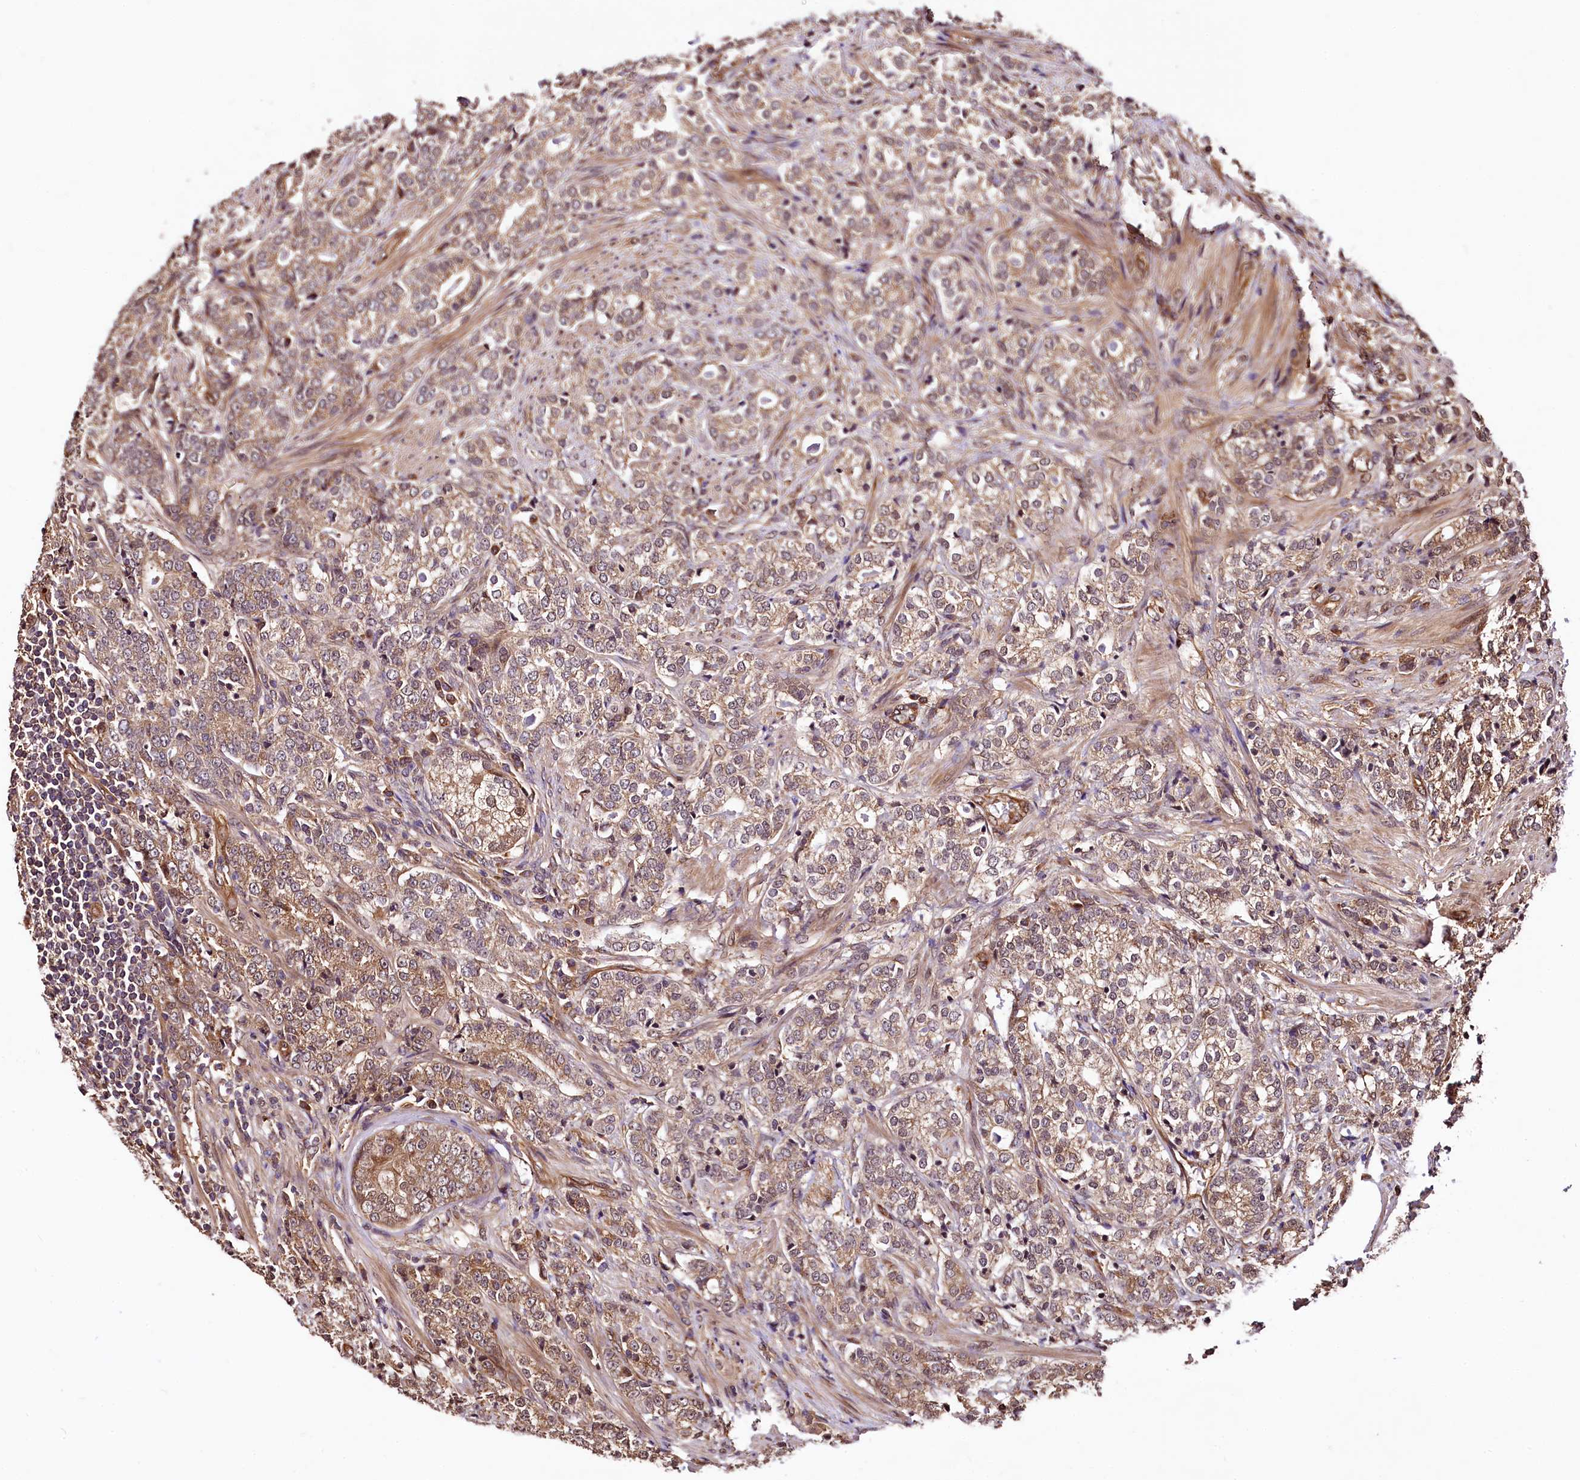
{"staining": {"intensity": "weak", "quantity": ">75%", "location": "cytoplasmic/membranous"}, "tissue": "prostate cancer", "cell_type": "Tumor cells", "image_type": "cancer", "snomed": [{"axis": "morphology", "description": "Adenocarcinoma, High grade"}, {"axis": "topography", "description": "Prostate"}], "caption": "Approximately >75% of tumor cells in human prostate cancer exhibit weak cytoplasmic/membranous protein staining as visualized by brown immunohistochemical staining.", "gene": "TBCEL", "patient": {"sex": "male", "age": 69}}